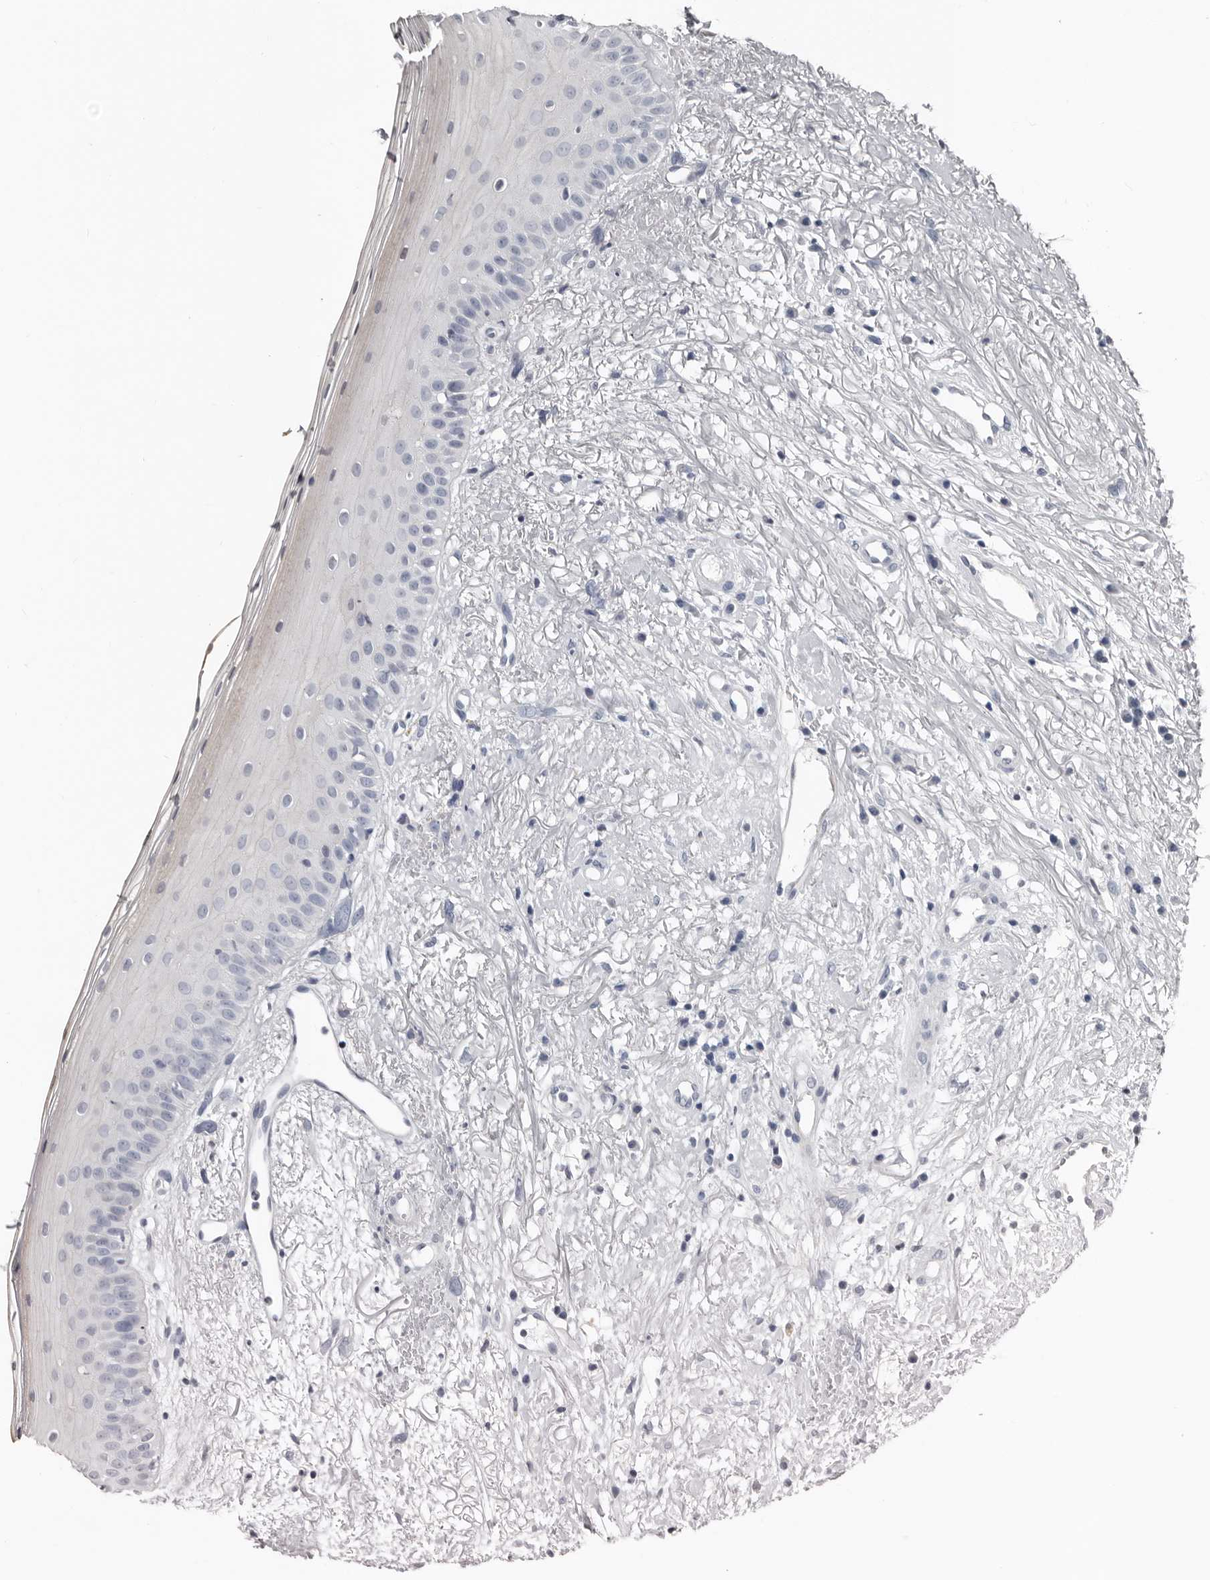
{"staining": {"intensity": "negative", "quantity": "none", "location": "none"}, "tissue": "oral mucosa", "cell_type": "Squamous epithelial cells", "image_type": "normal", "snomed": [{"axis": "morphology", "description": "Normal tissue, NOS"}, {"axis": "topography", "description": "Oral tissue"}], "caption": "Immunohistochemistry of unremarkable oral mucosa demonstrates no expression in squamous epithelial cells. (DAB (3,3'-diaminobenzidine) immunohistochemistry (IHC) with hematoxylin counter stain).", "gene": "FABP7", "patient": {"sex": "female", "age": 63}}